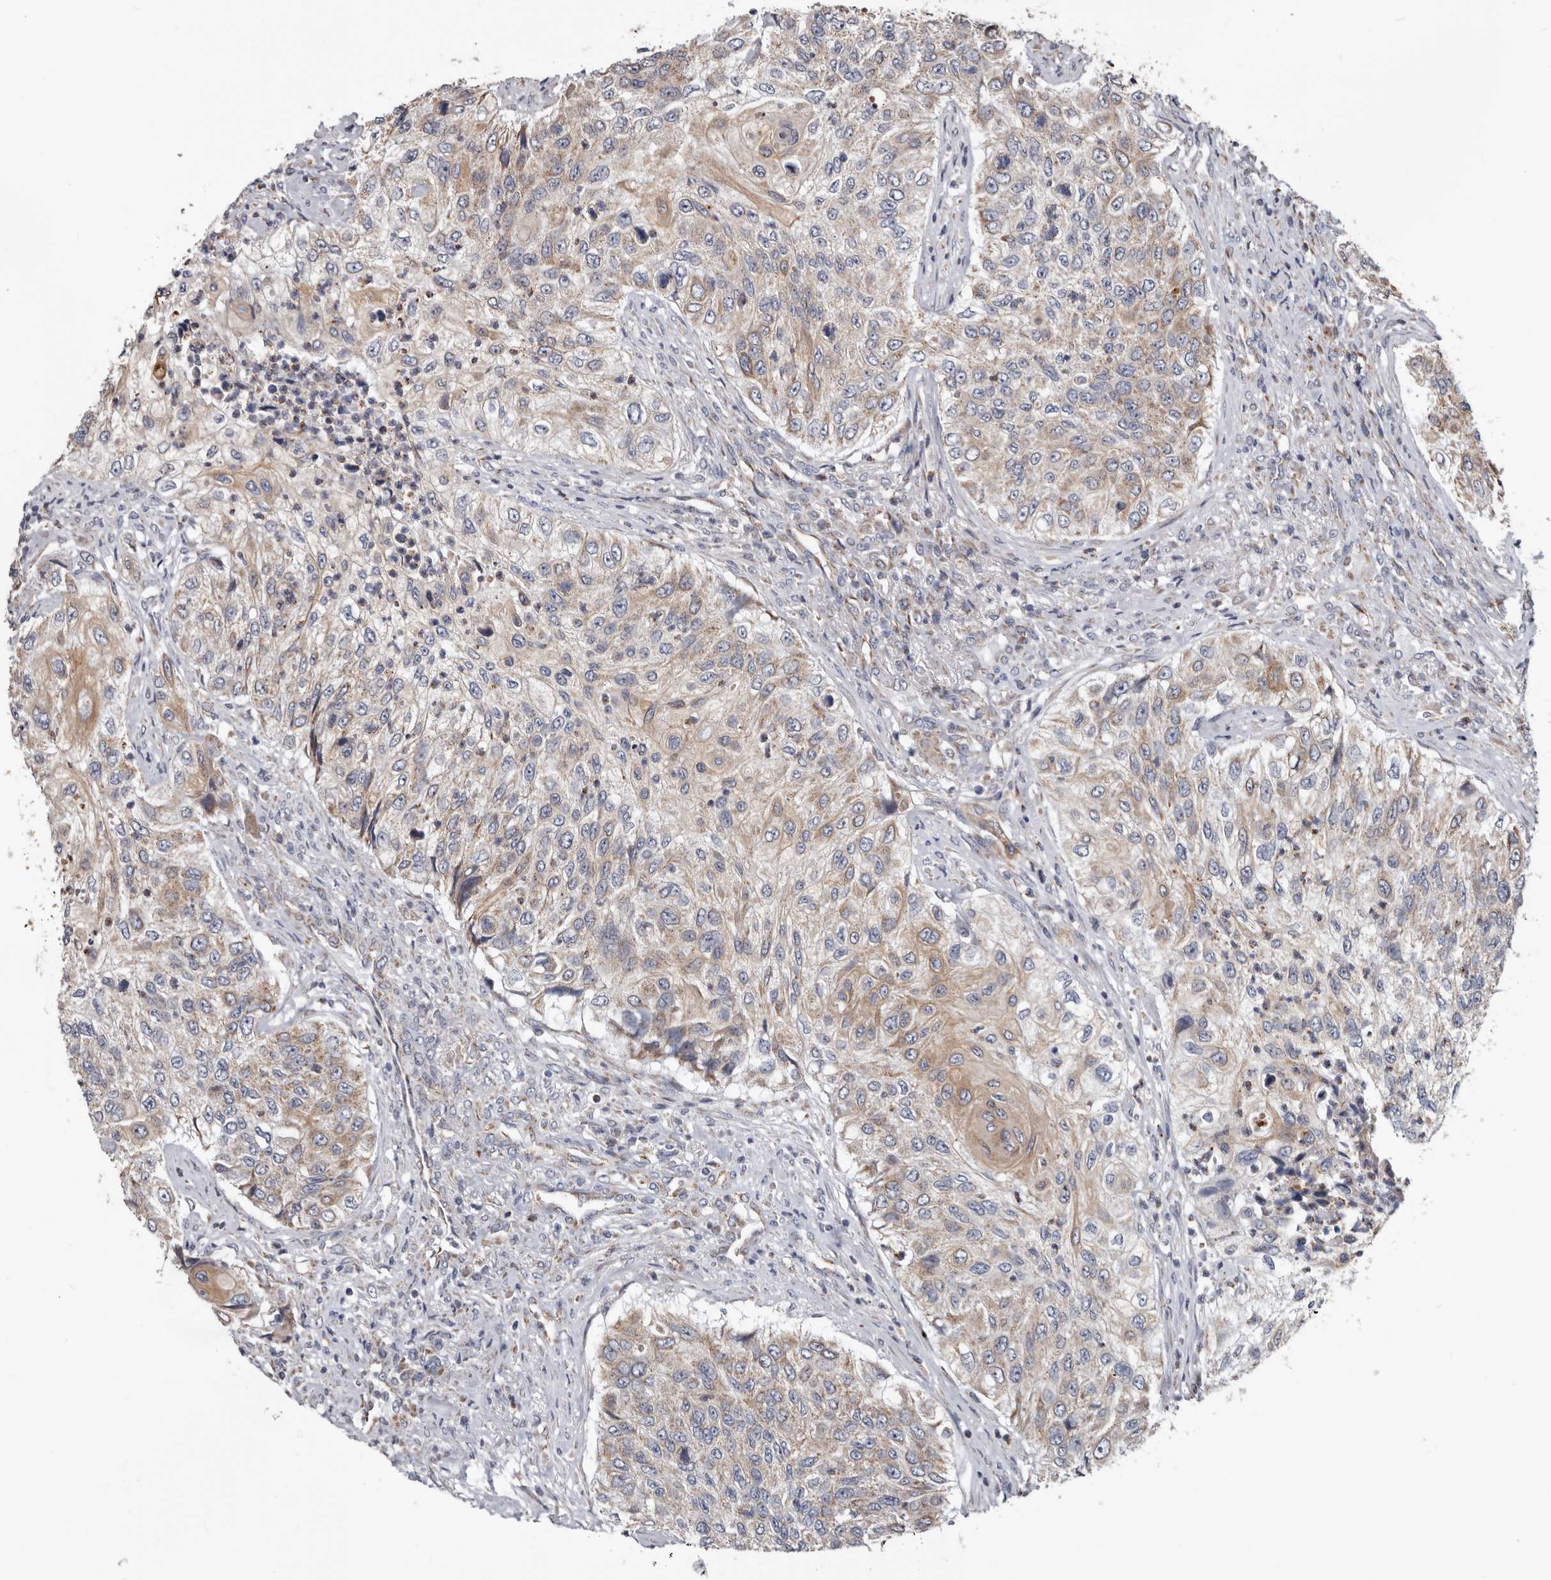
{"staining": {"intensity": "weak", "quantity": "25%-75%", "location": "cytoplasmic/membranous"}, "tissue": "urothelial cancer", "cell_type": "Tumor cells", "image_type": "cancer", "snomed": [{"axis": "morphology", "description": "Urothelial carcinoma, High grade"}, {"axis": "topography", "description": "Urinary bladder"}], "caption": "Immunohistochemistry of high-grade urothelial carcinoma exhibits low levels of weak cytoplasmic/membranous positivity in approximately 25%-75% of tumor cells.", "gene": "MRPL18", "patient": {"sex": "female", "age": 60}}